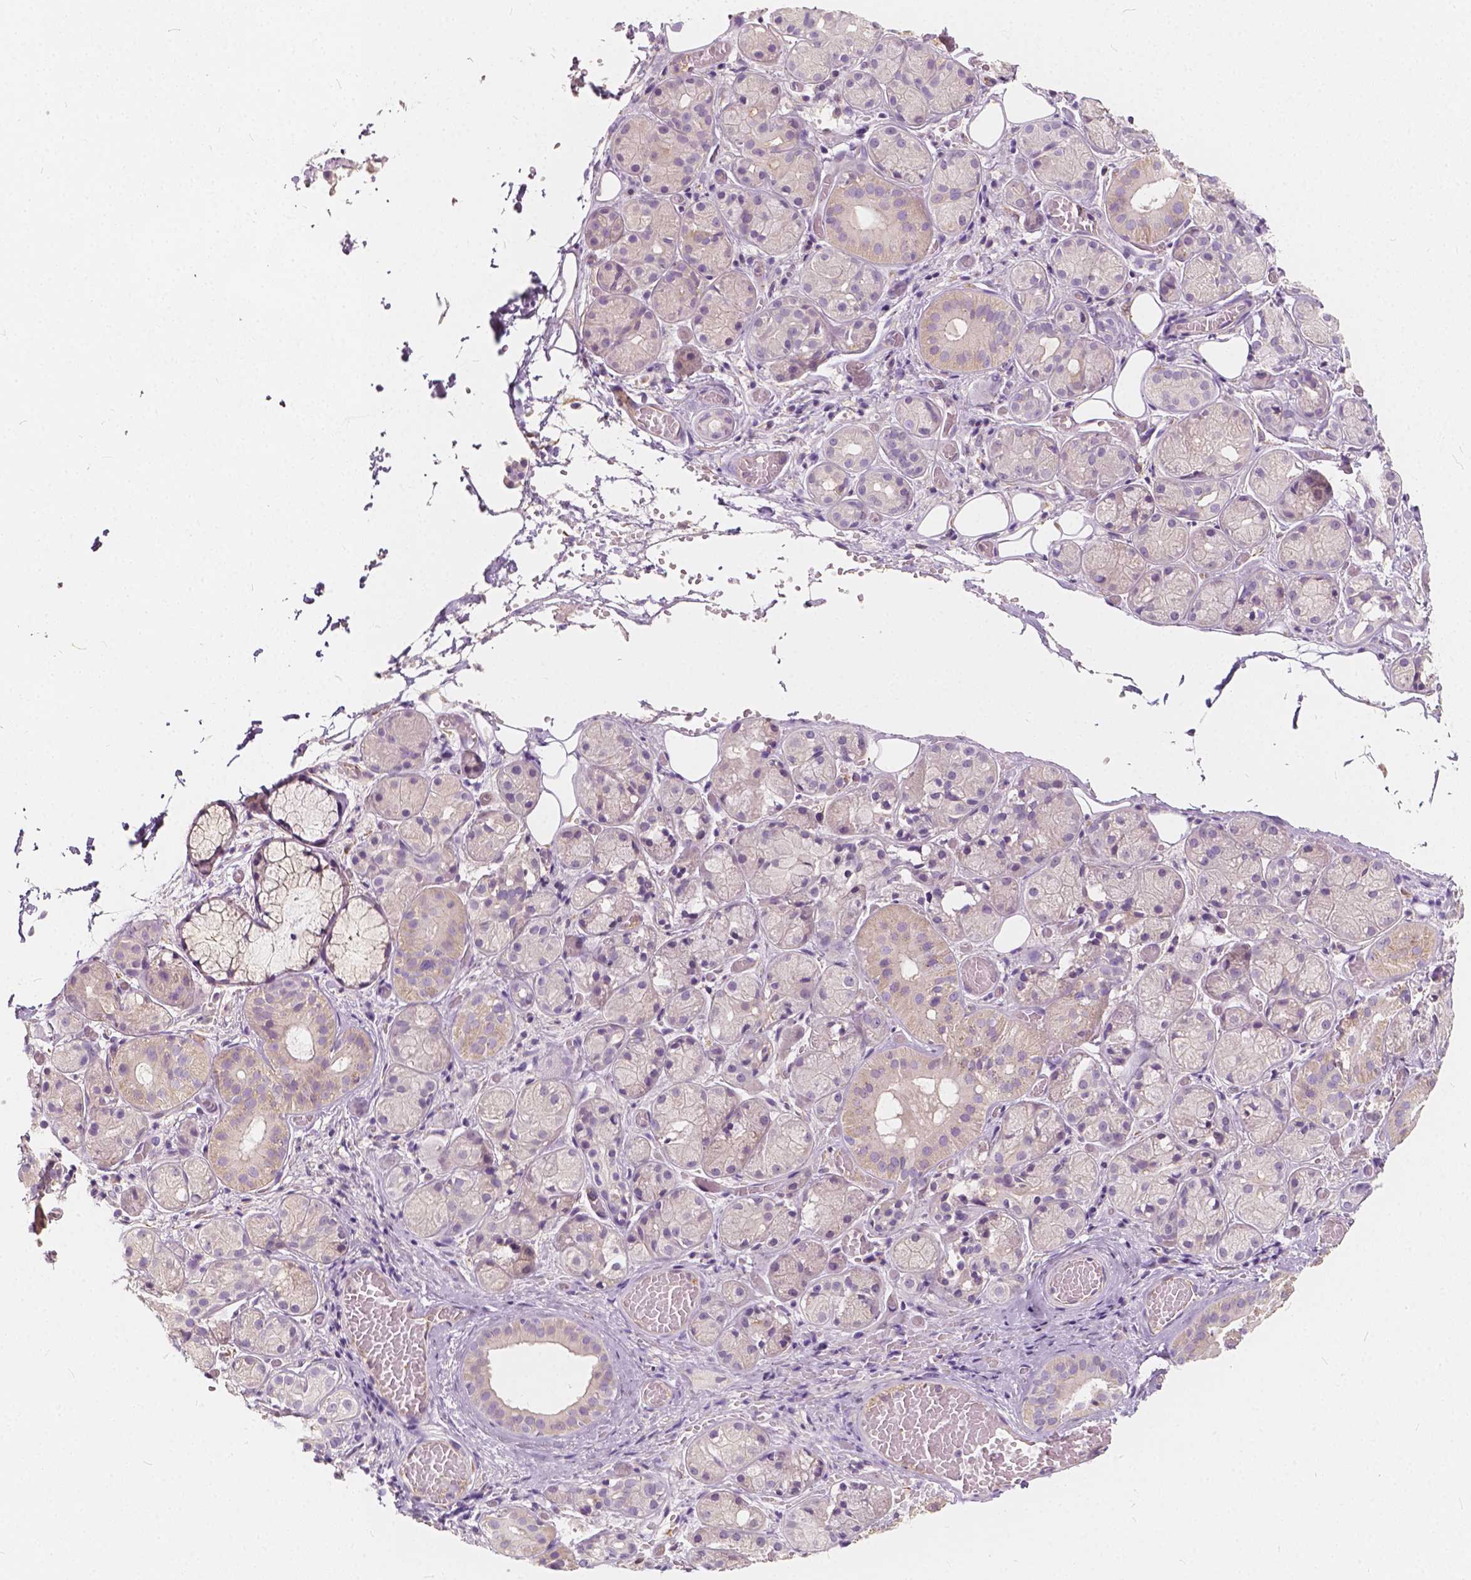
{"staining": {"intensity": "negative", "quantity": "none", "location": "none"}, "tissue": "salivary gland", "cell_type": "Glandular cells", "image_type": "normal", "snomed": [{"axis": "morphology", "description": "Normal tissue, NOS"}, {"axis": "topography", "description": "Salivary gland"}, {"axis": "topography", "description": "Peripheral nerve tissue"}], "caption": "Protein analysis of normal salivary gland demonstrates no significant staining in glandular cells. (Immunohistochemistry (ihc), brightfield microscopy, high magnification).", "gene": "KIAA0513", "patient": {"sex": "male", "age": 71}}